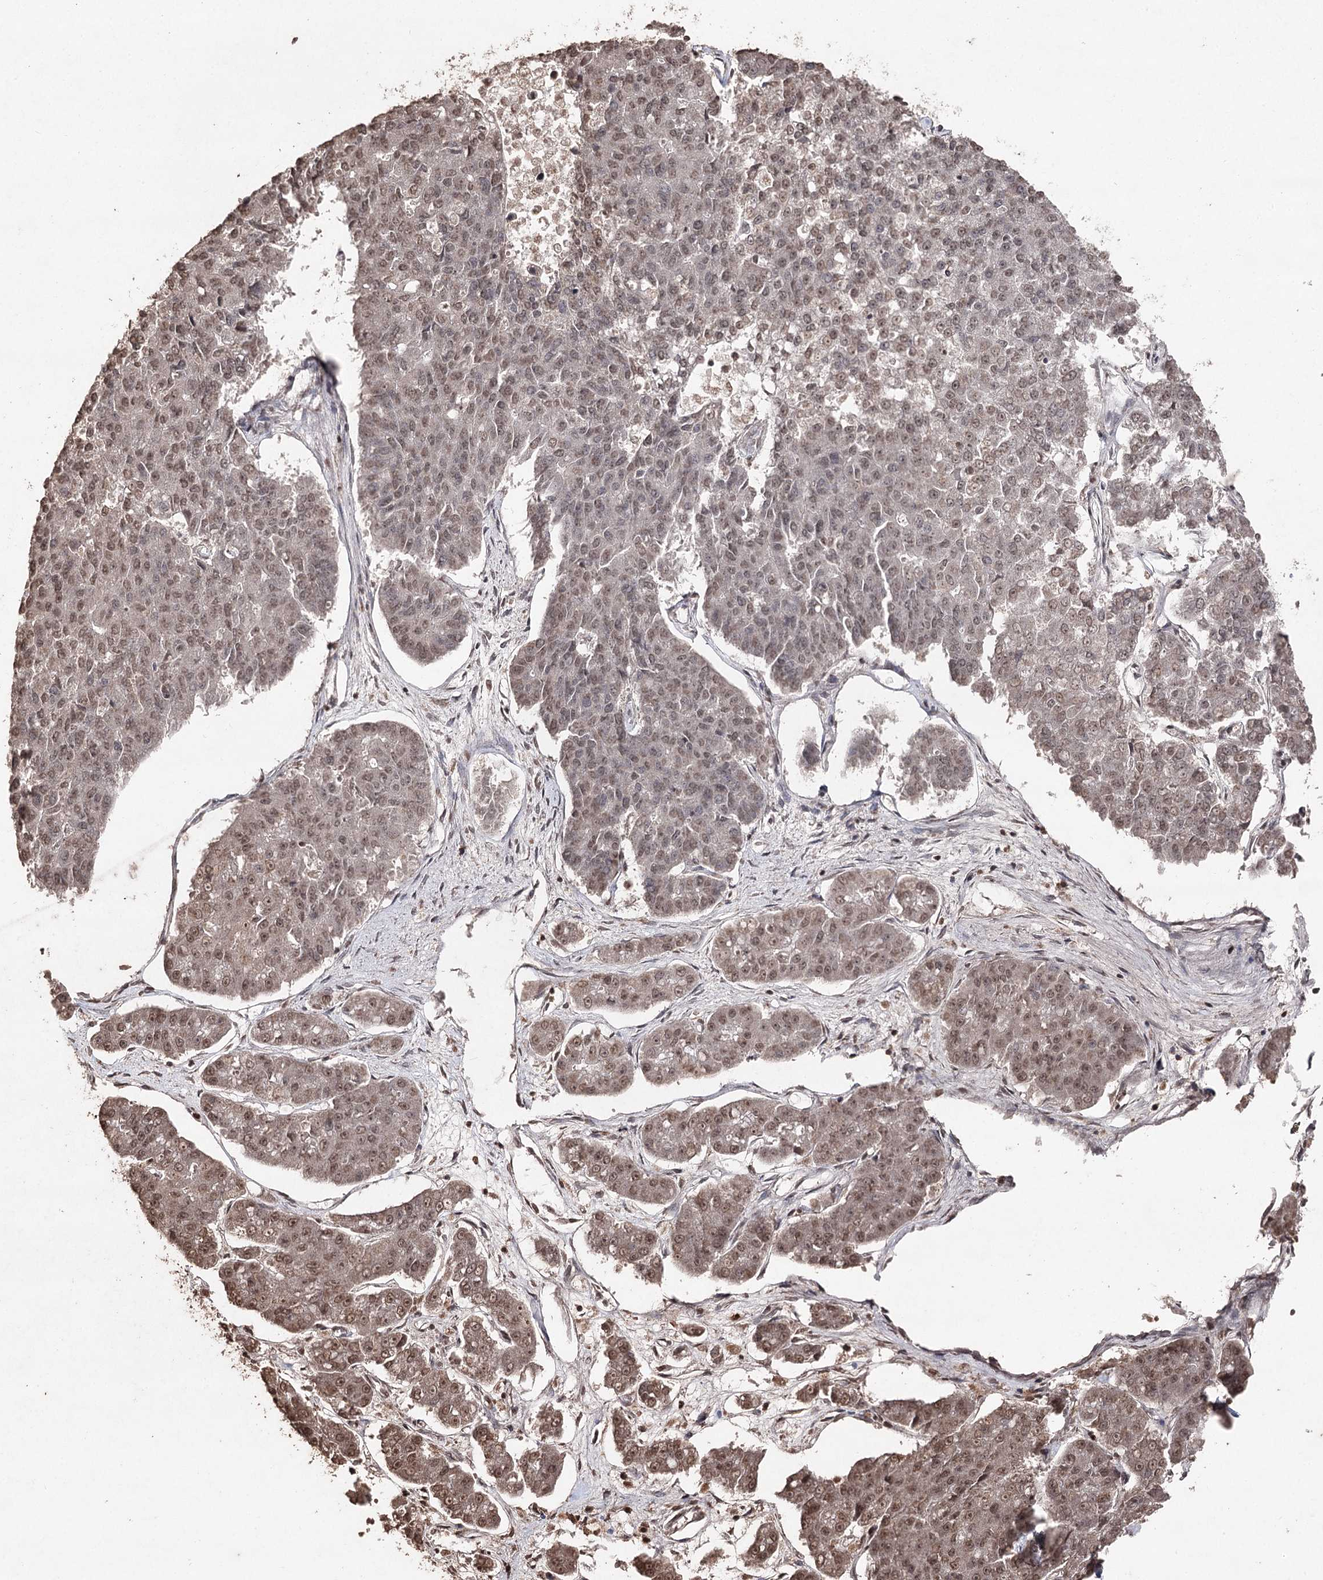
{"staining": {"intensity": "moderate", "quantity": "25%-75%", "location": "cytoplasmic/membranous,nuclear"}, "tissue": "pancreatic cancer", "cell_type": "Tumor cells", "image_type": "cancer", "snomed": [{"axis": "morphology", "description": "Adenocarcinoma, NOS"}, {"axis": "topography", "description": "Pancreas"}], "caption": "Human pancreatic cancer stained with a brown dye shows moderate cytoplasmic/membranous and nuclear positive staining in approximately 25%-75% of tumor cells.", "gene": "ATG14", "patient": {"sex": "male", "age": 50}}